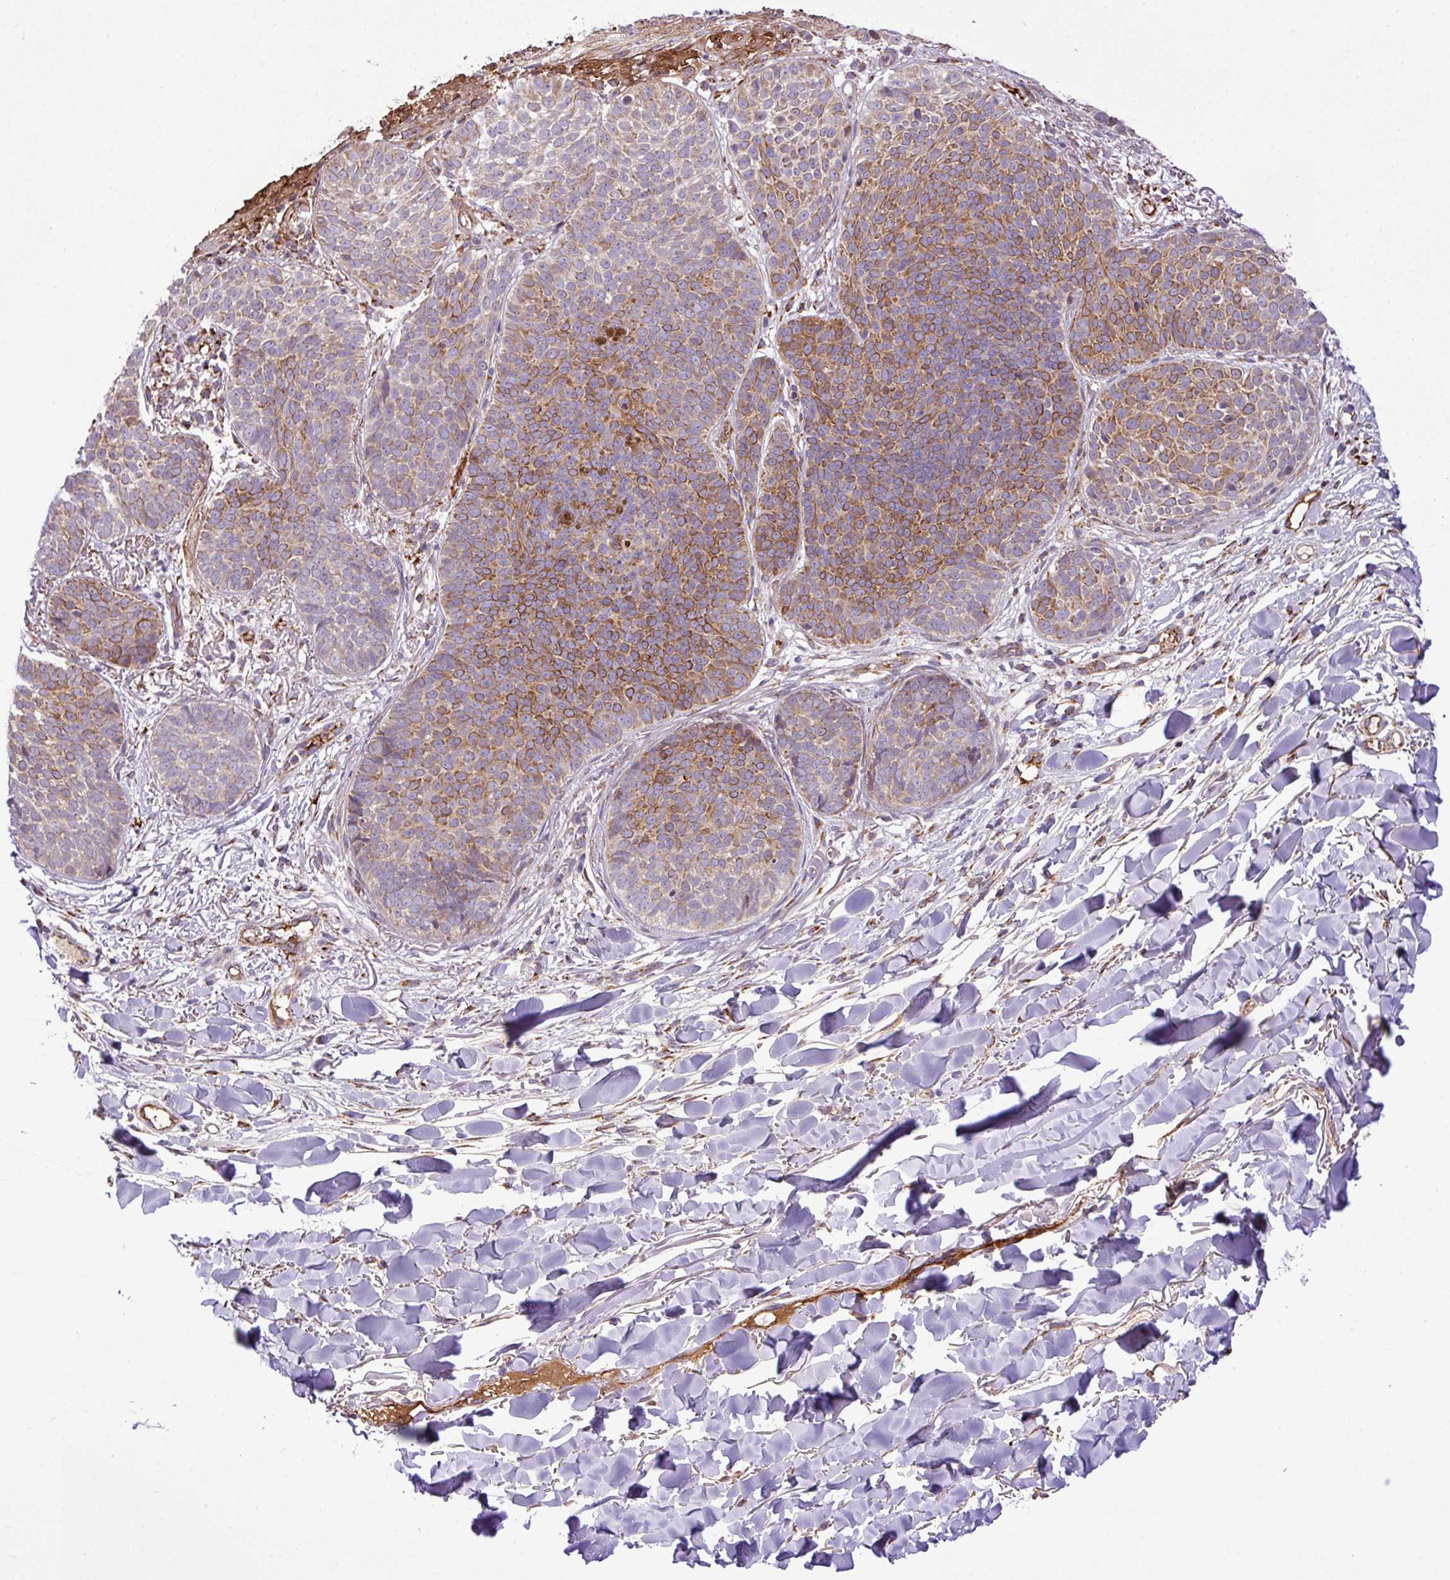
{"staining": {"intensity": "moderate", "quantity": ">75%", "location": "cytoplasmic/membranous"}, "tissue": "skin cancer", "cell_type": "Tumor cells", "image_type": "cancer", "snomed": [{"axis": "morphology", "description": "Basal cell carcinoma"}, {"axis": "topography", "description": "Skin"}, {"axis": "topography", "description": "Skin of neck"}, {"axis": "topography", "description": "Skin of shoulder"}, {"axis": "topography", "description": "Skin of back"}], "caption": "The immunohistochemical stain highlights moderate cytoplasmic/membranous positivity in tumor cells of skin cancer (basal cell carcinoma) tissue.", "gene": "ZNF569", "patient": {"sex": "male", "age": 80}}